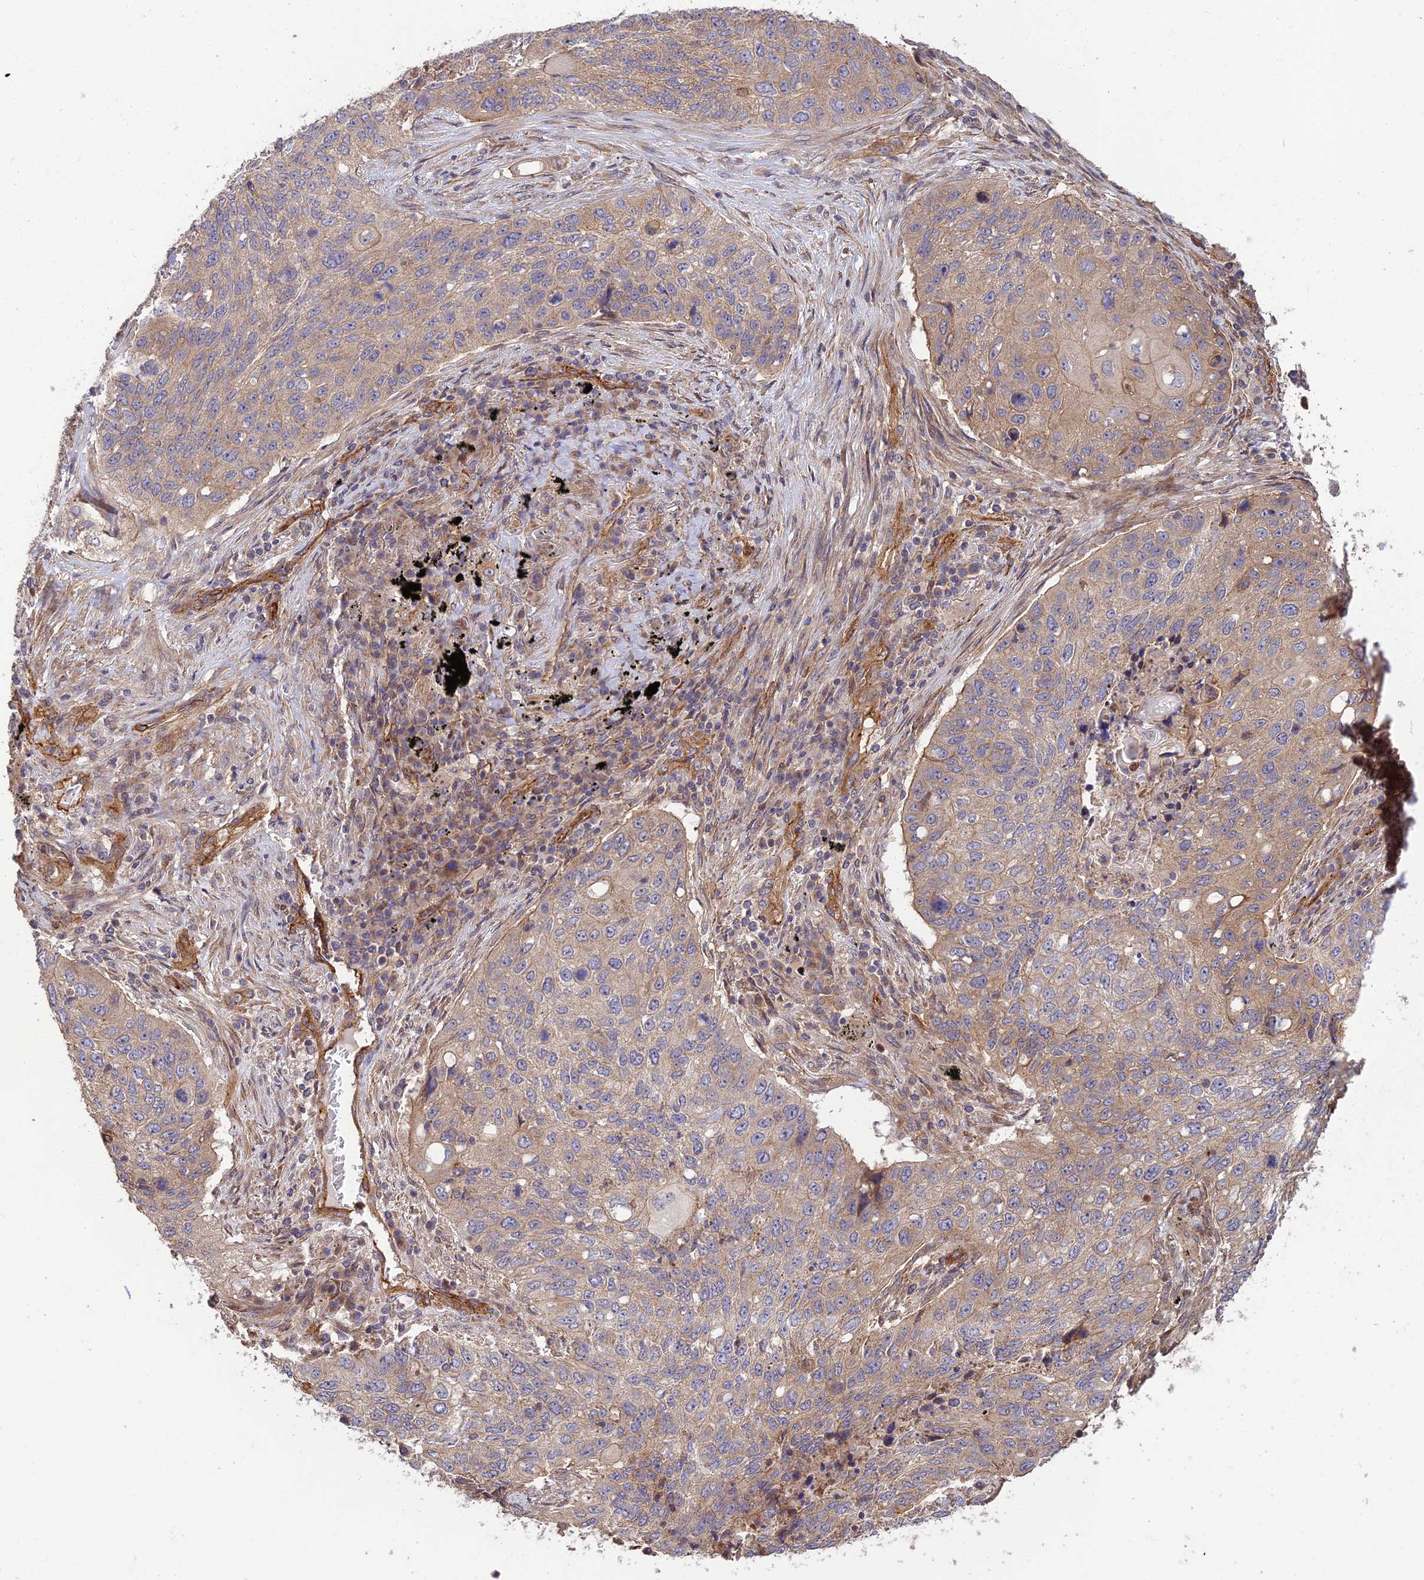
{"staining": {"intensity": "weak", "quantity": "25%-75%", "location": "cytoplasmic/membranous"}, "tissue": "lung cancer", "cell_type": "Tumor cells", "image_type": "cancer", "snomed": [{"axis": "morphology", "description": "Squamous cell carcinoma, NOS"}, {"axis": "topography", "description": "Lung"}], "caption": "Brown immunohistochemical staining in human lung cancer displays weak cytoplasmic/membranous expression in about 25%-75% of tumor cells.", "gene": "HOMER2", "patient": {"sex": "female", "age": 63}}